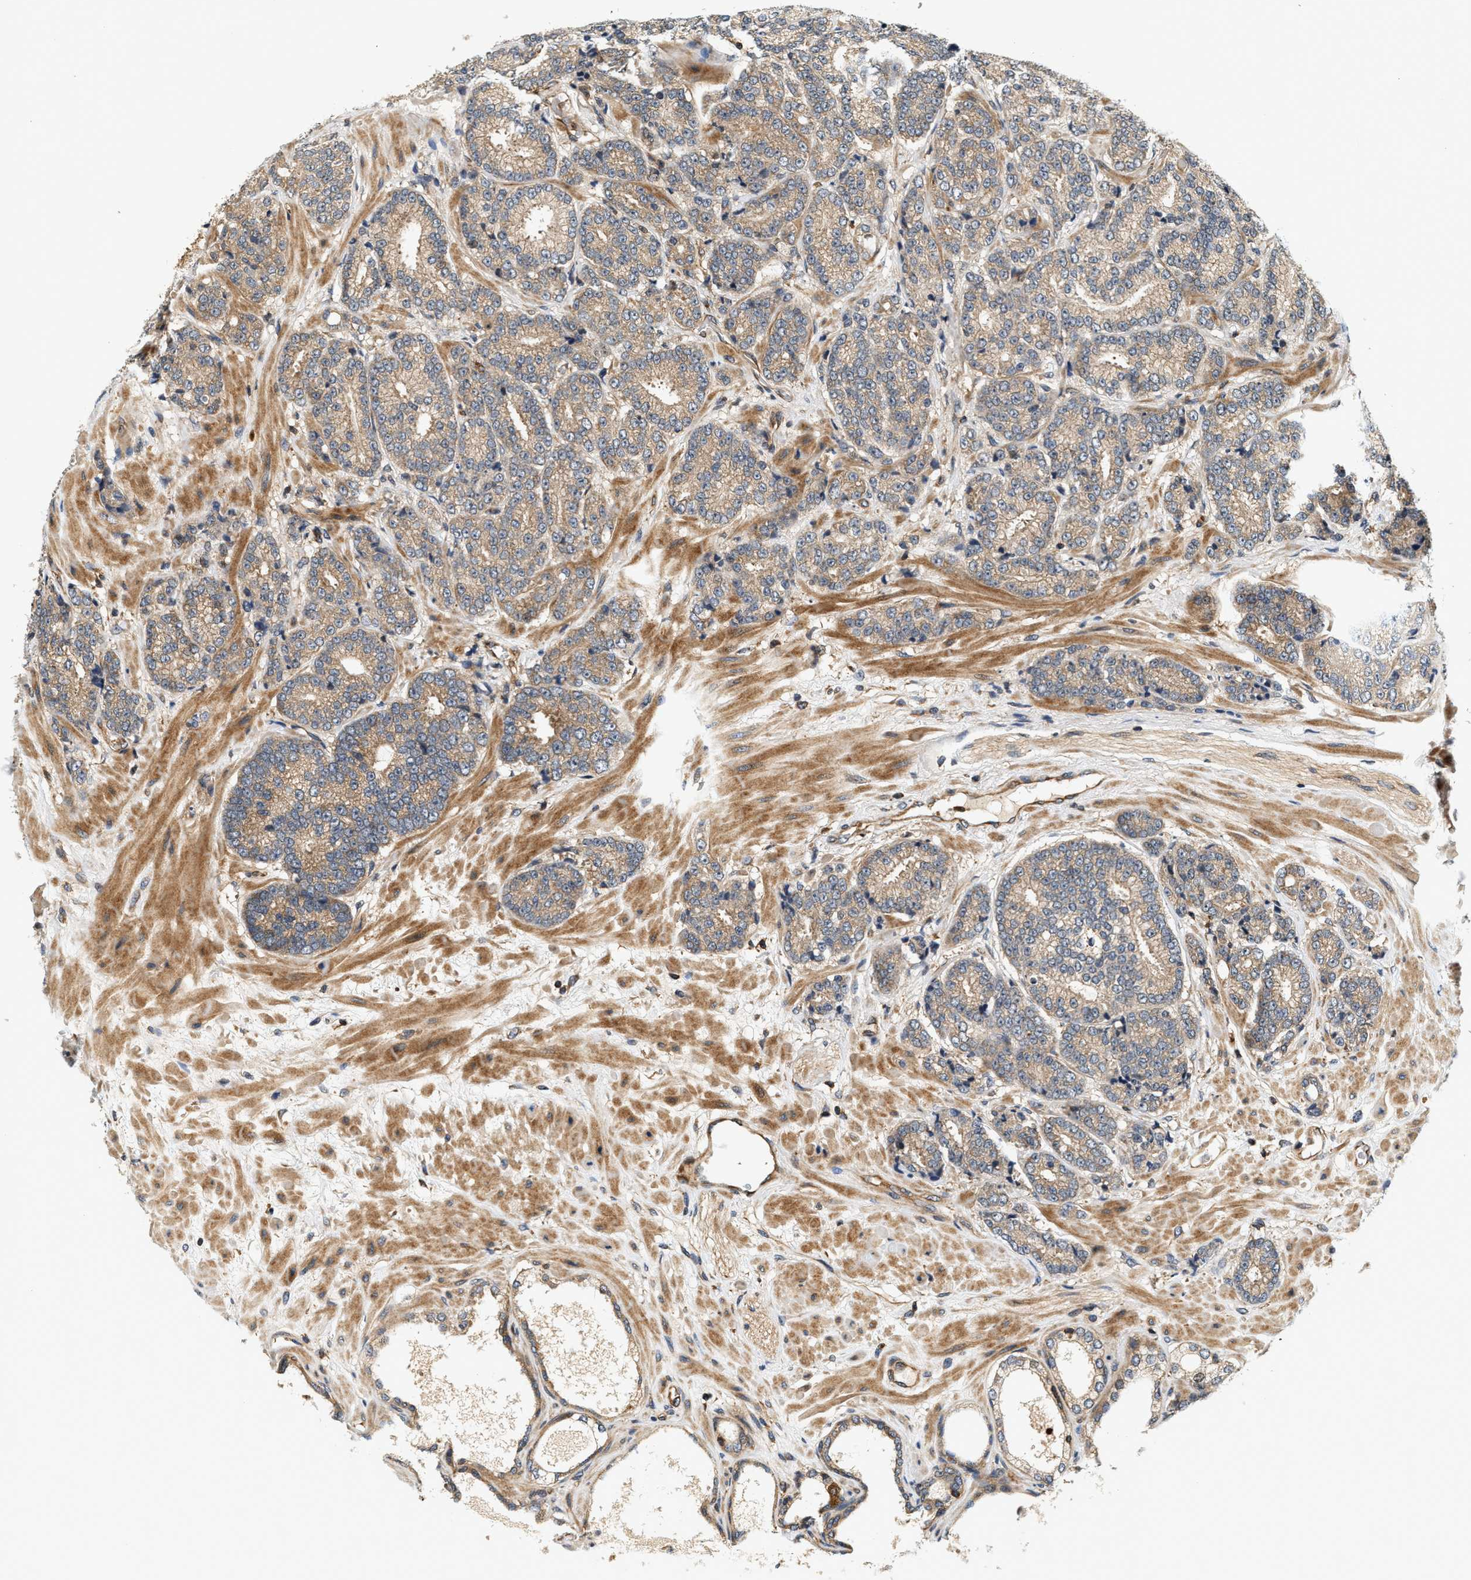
{"staining": {"intensity": "weak", "quantity": ">75%", "location": "cytoplasmic/membranous"}, "tissue": "prostate cancer", "cell_type": "Tumor cells", "image_type": "cancer", "snomed": [{"axis": "morphology", "description": "Adenocarcinoma, High grade"}, {"axis": "topography", "description": "Prostate"}], "caption": "This photomicrograph demonstrates prostate high-grade adenocarcinoma stained with IHC to label a protein in brown. The cytoplasmic/membranous of tumor cells show weak positivity for the protein. Nuclei are counter-stained blue.", "gene": "SAMD9", "patient": {"sex": "male", "age": 61}}